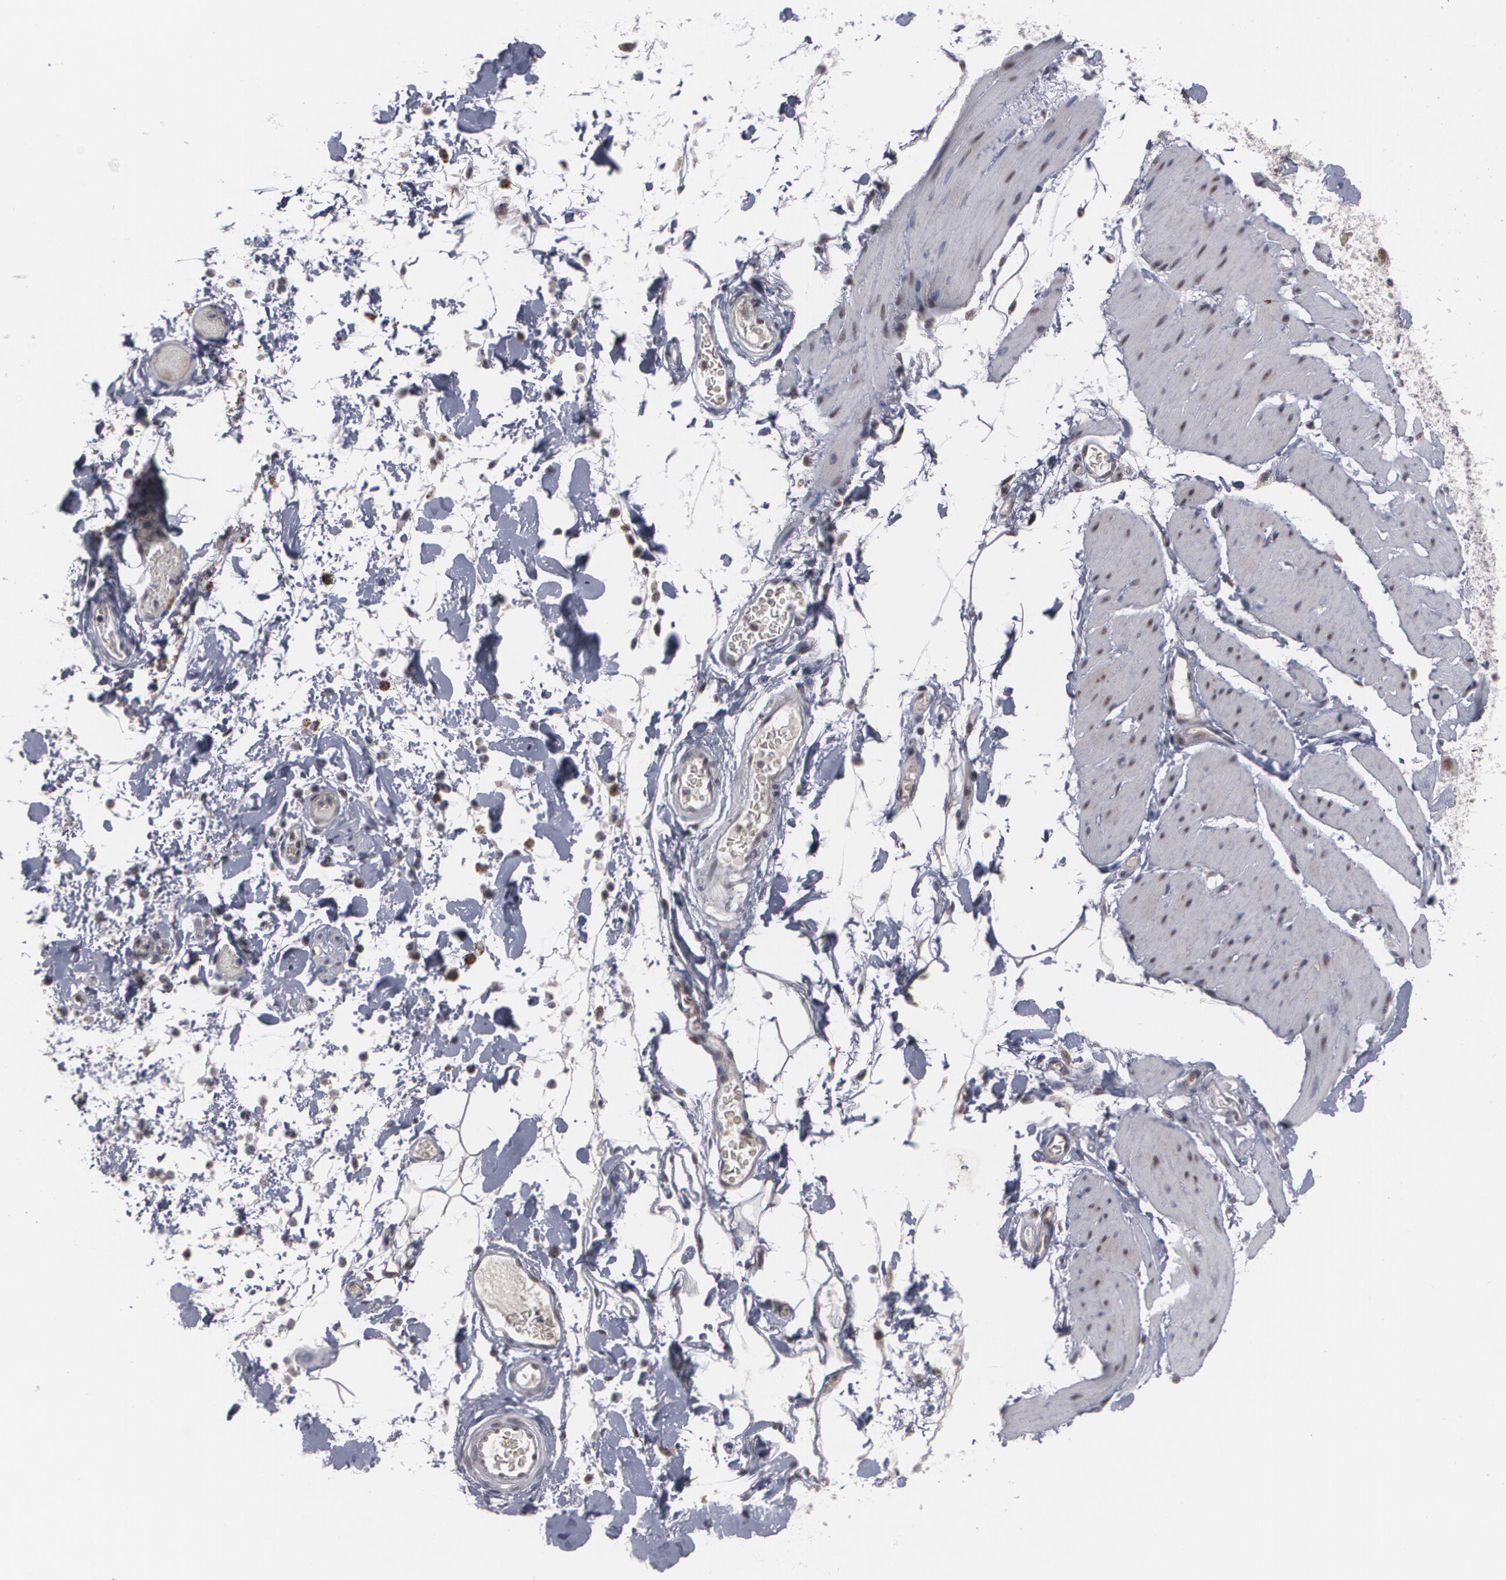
{"staining": {"intensity": "moderate", "quantity": "25%-75%", "location": "nuclear"}, "tissue": "smooth muscle", "cell_type": "Smooth muscle cells", "image_type": "normal", "snomed": [{"axis": "morphology", "description": "Normal tissue, NOS"}, {"axis": "topography", "description": "Smooth muscle"}, {"axis": "topography", "description": "Colon"}], "caption": "Immunohistochemistry (DAB) staining of normal human smooth muscle shows moderate nuclear protein expression in approximately 25%-75% of smooth muscle cells.", "gene": "INTS6L", "patient": {"sex": "male", "age": 67}}